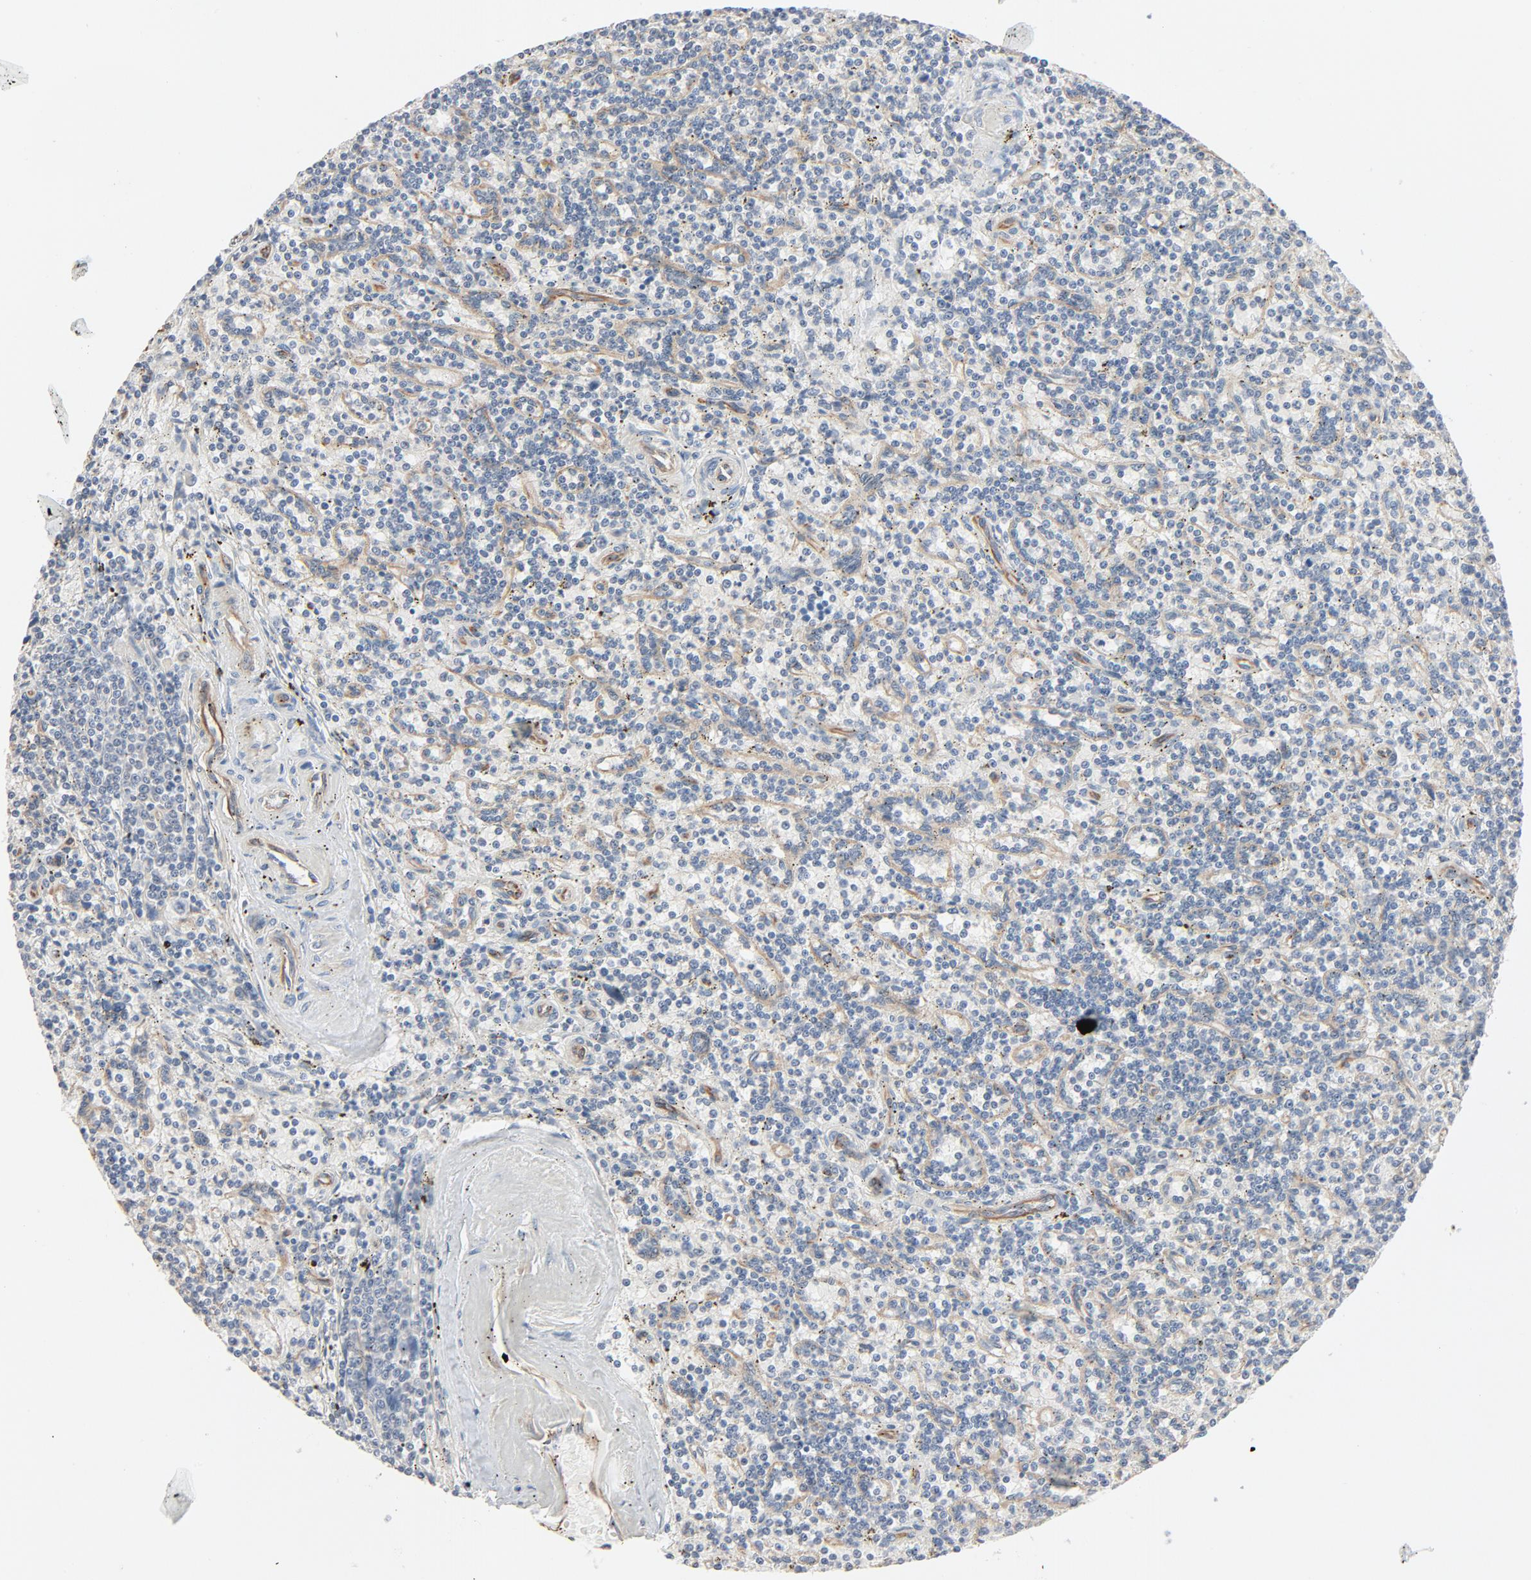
{"staining": {"intensity": "negative", "quantity": "none", "location": "none"}, "tissue": "lymphoma", "cell_type": "Tumor cells", "image_type": "cancer", "snomed": [{"axis": "morphology", "description": "Malignant lymphoma, non-Hodgkin's type, Low grade"}, {"axis": "topography", "description": "Spleen"}], "caption": "Immunohistochemistry (IHC) of human malignant lymphoma, non-Hodgkin's type (low-grade) exhibits no staining in tumor cells.", "gene": "TRIOBP", "patient": {"sex": "male", "age": 73}}